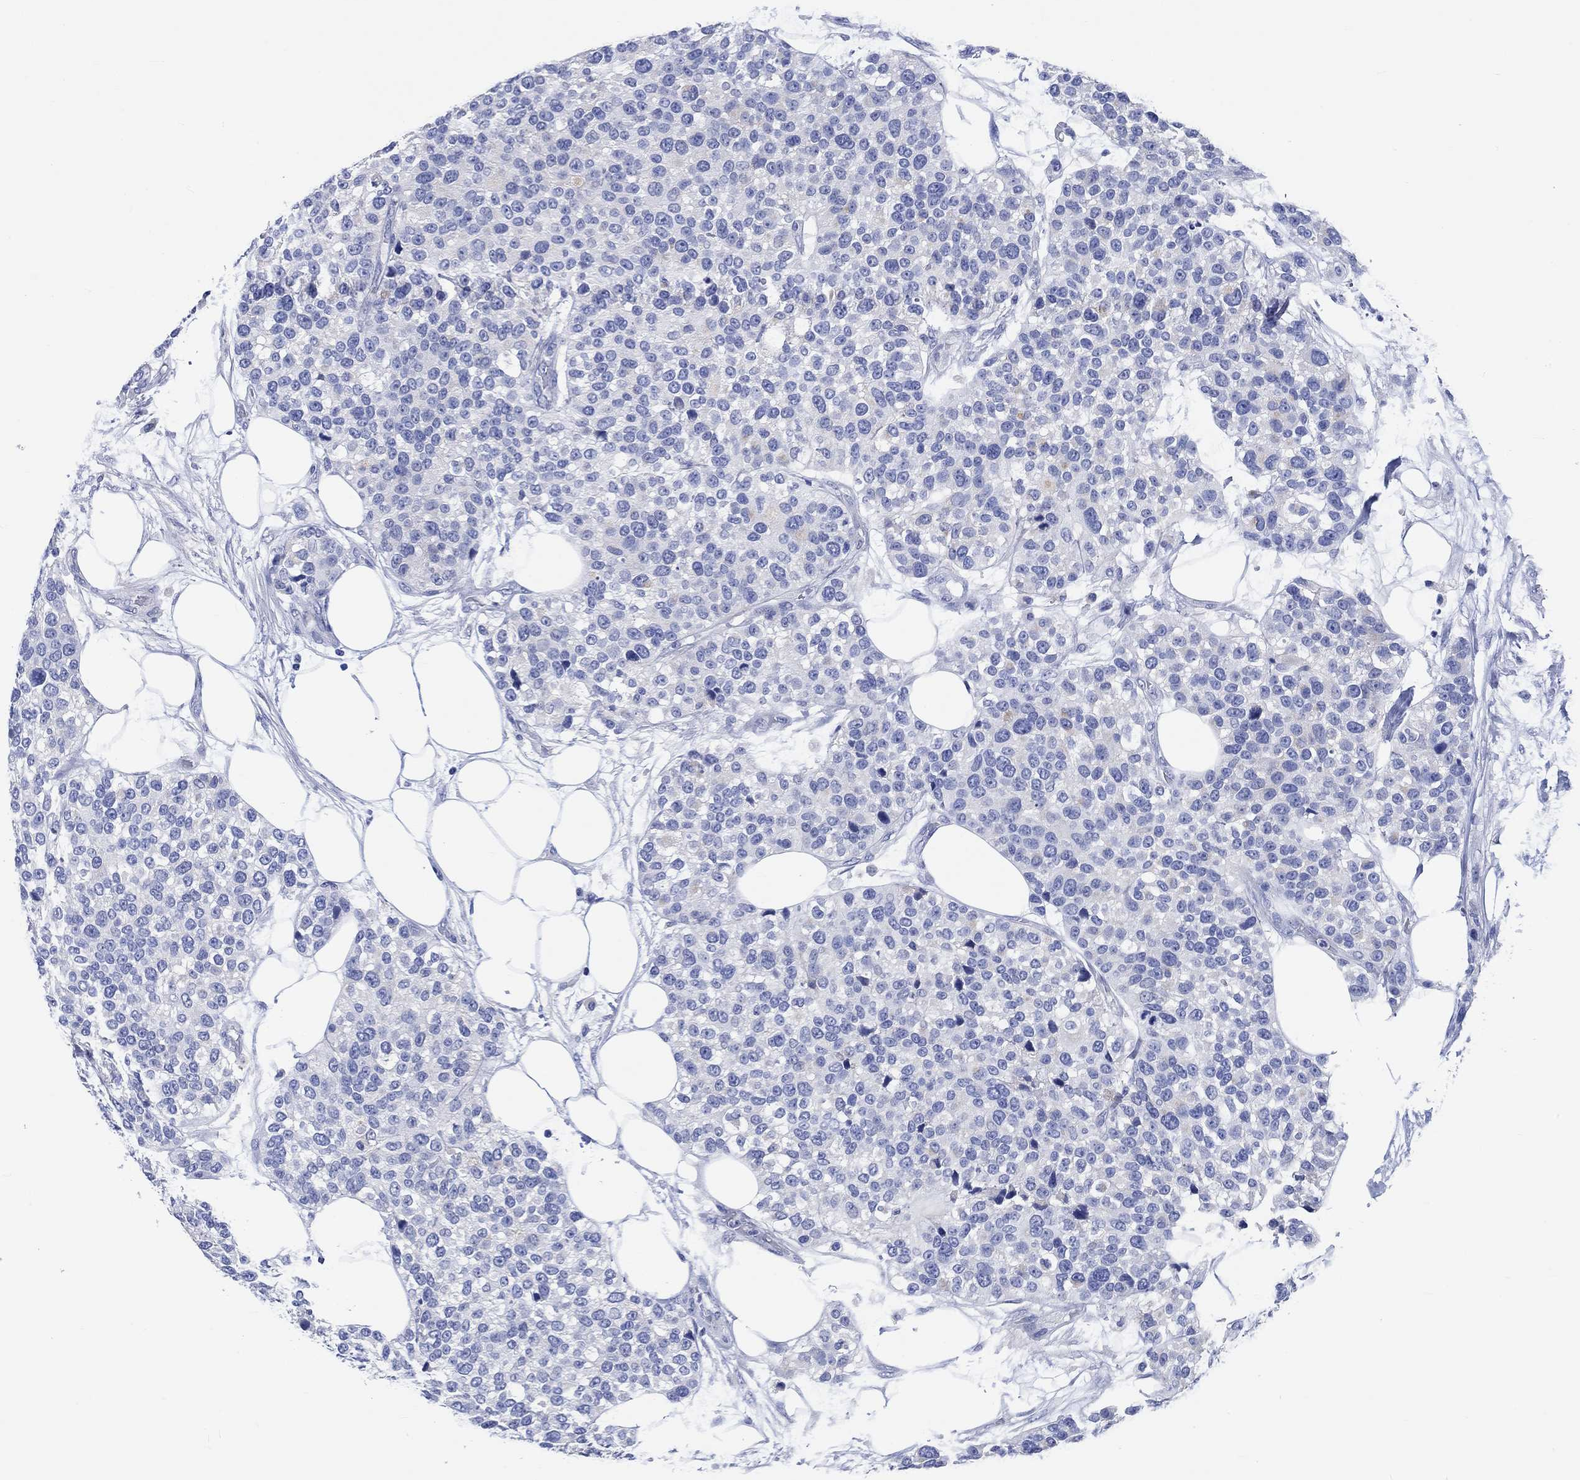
{"staining": {"intensity": "negative", "quantity": "none", "location": "none"}, "tissue": "urothelial cancer", "cell_type": "Tumor cells", "image_type": "cancer", "snomed": [{"axis": "morphology", "description": "Urothelial carcinoma, High grade"}, {"axis": "topography", "description": "Urinary bladder"}], "caption": "A high-resolution image shows immunohistochemistry staining of urothelial cancer, which demonstrates no significant staining in tumor cells.", "gene": "SHISA4", "patient": {"sex": "male", "age": 77}}